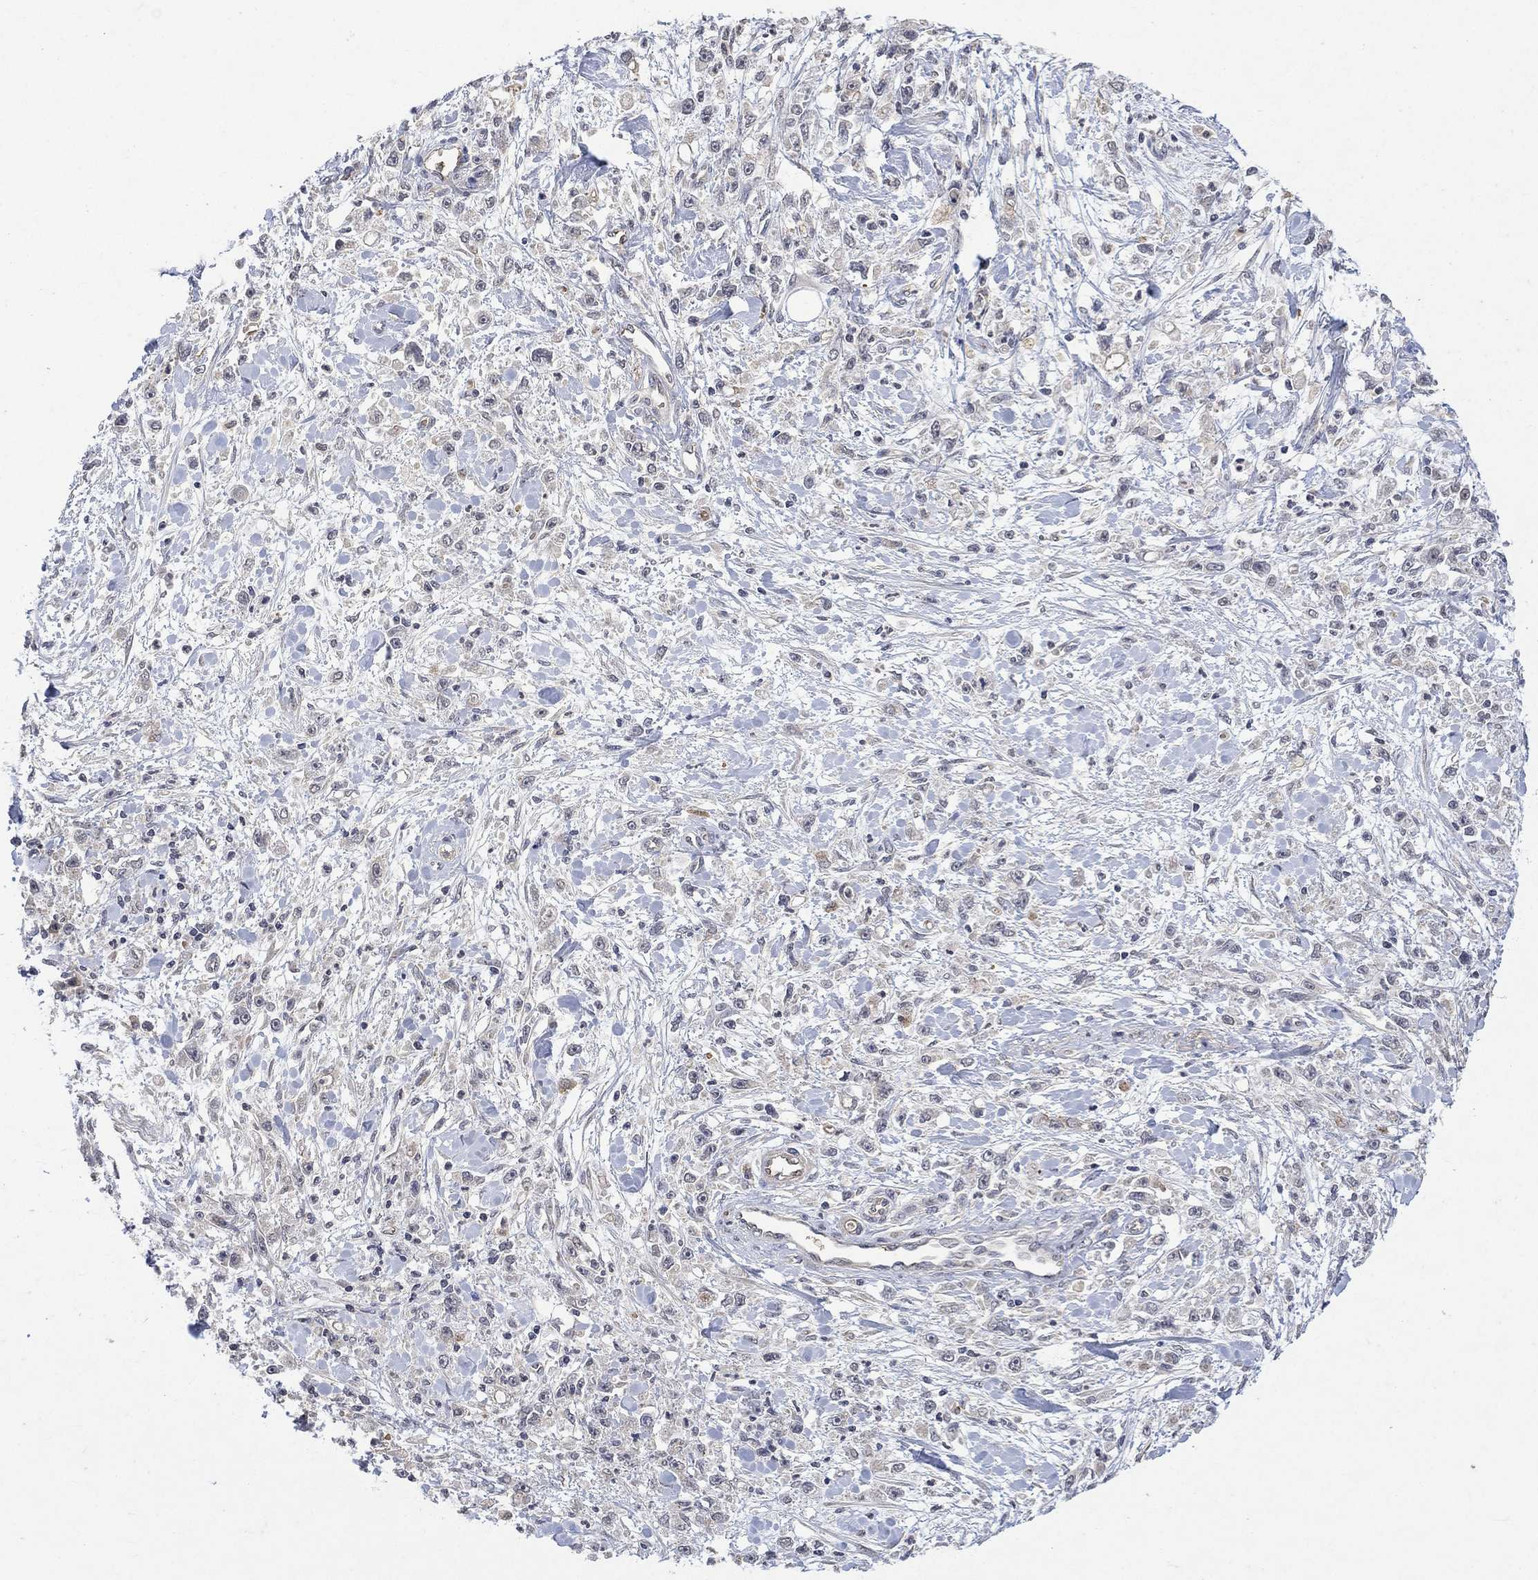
{"staining": {"intensity": "negative", "quantity": "none", "location": "none"}, "tissue": "stomach cancer", "cell_type": "Tumor cells", "image_type": "cancer", "snomed": [{"axis": "morphology", "description": "Adenocarcinoma, NOS"}, {"axis": "topography", "description": "Stomach"}], "caption": "Adenocarcinoma (stomach) stained for a protein using immunohistochemistry (IHC) shows no staining tumor cells.", "gene": "GRIN2D", "patient": {"sex": "female", "age": 59}}